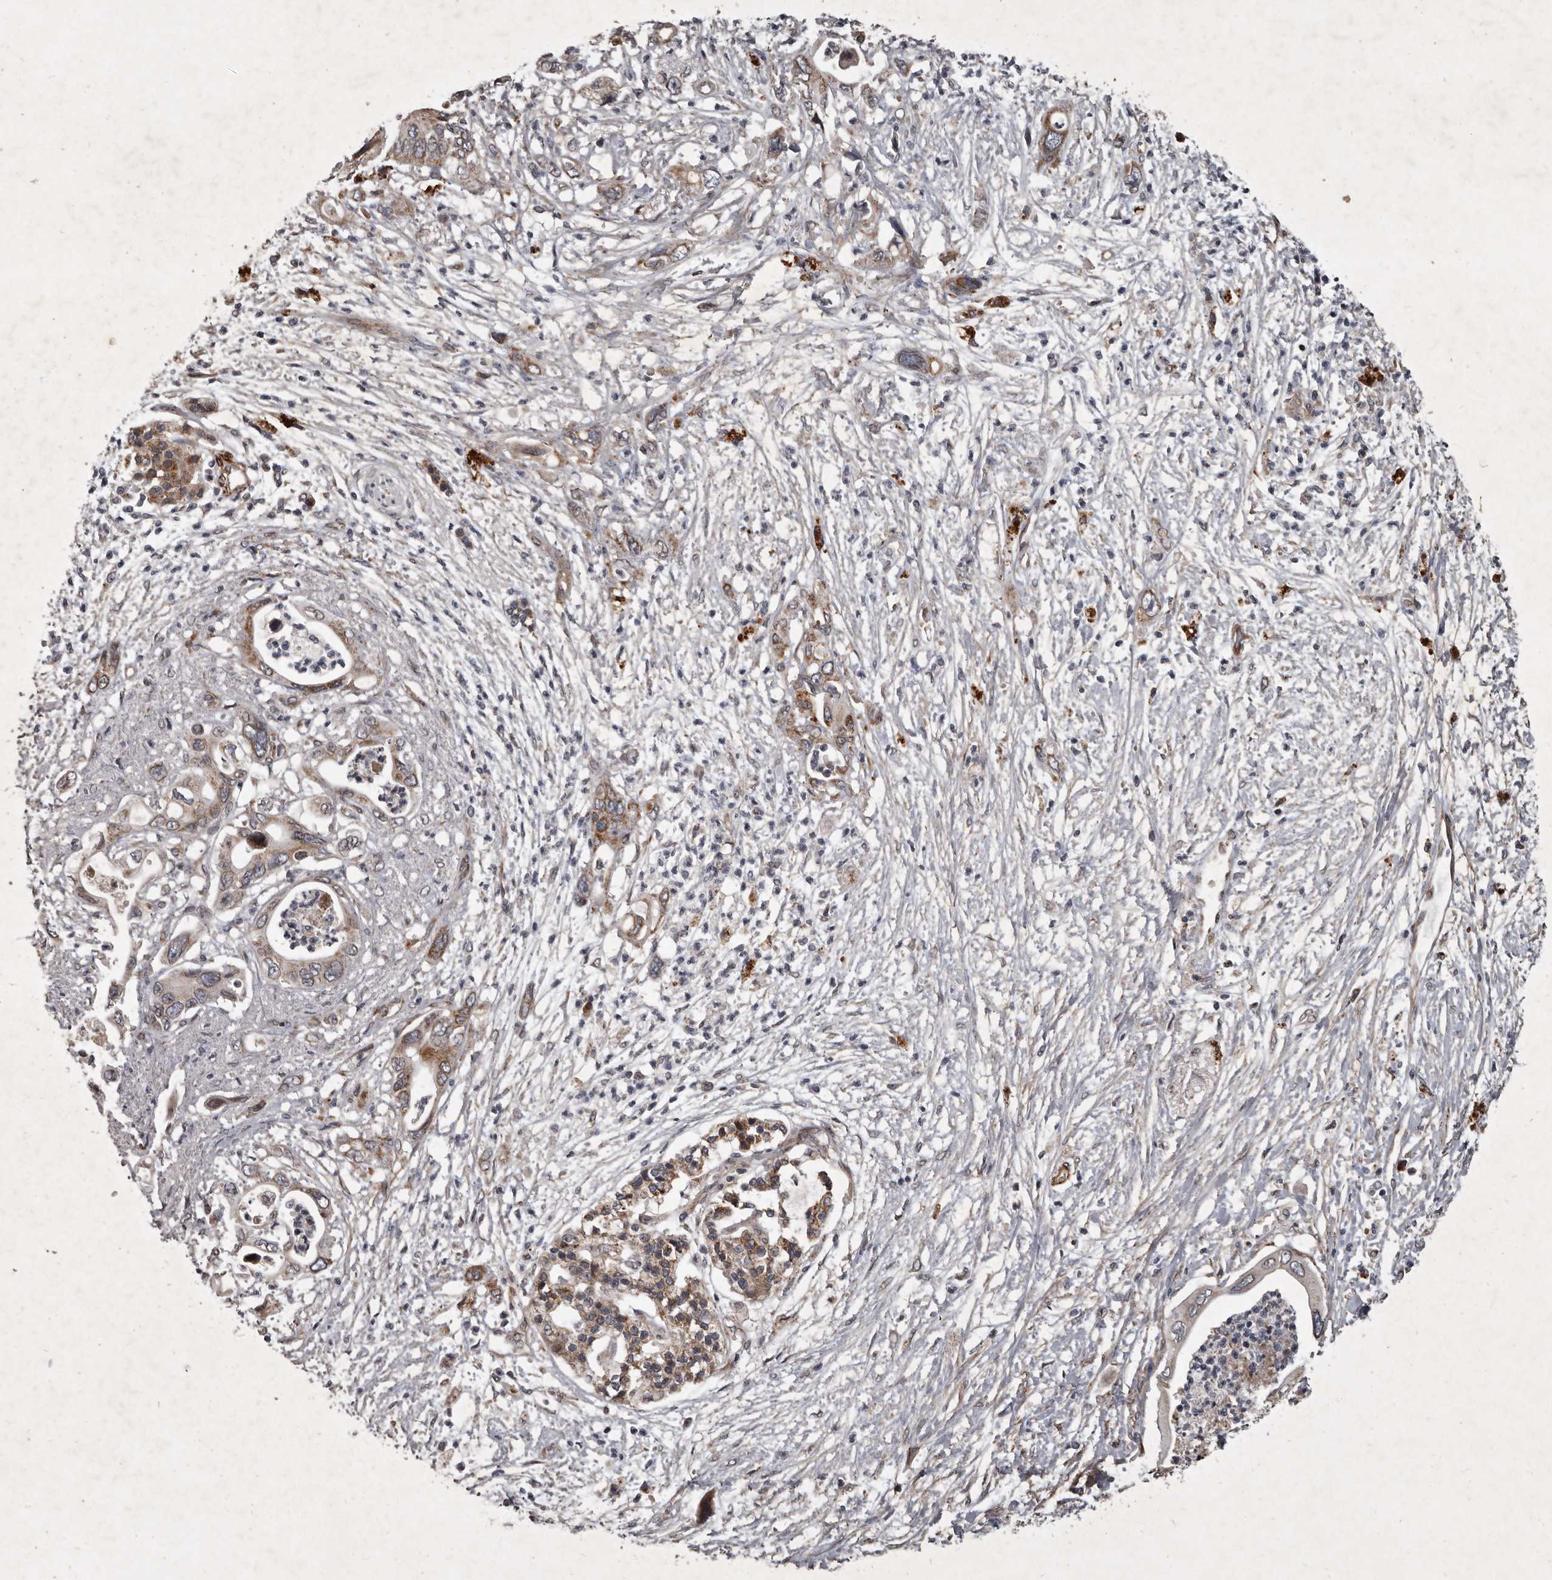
{"staining": {"intensity": "moderate", "quantity": "25%-75%", "location": "cytoplasmic/membranous"}, "tissue": "pancreatic cancer", "cell_type": "Tumor cells", "image_type": "cancer", "snomed": [{"axis": "morphology", "description": "Adenocarcinoma, NOS"}, {"axis": "topography", "description": "Pancreas"}], "caption": "Immunohistochemistry (IHC) of adenocarcinoma (pancreatic) exhibits medium levels of moderate cytoplasmic/membranous expression in about 25%-75% of tumor cells. (DAB = brown stain, brightfield microscopy at high magnification).", "gene": "MRPS15", "patient": {"sex": "male", "age": 66}}